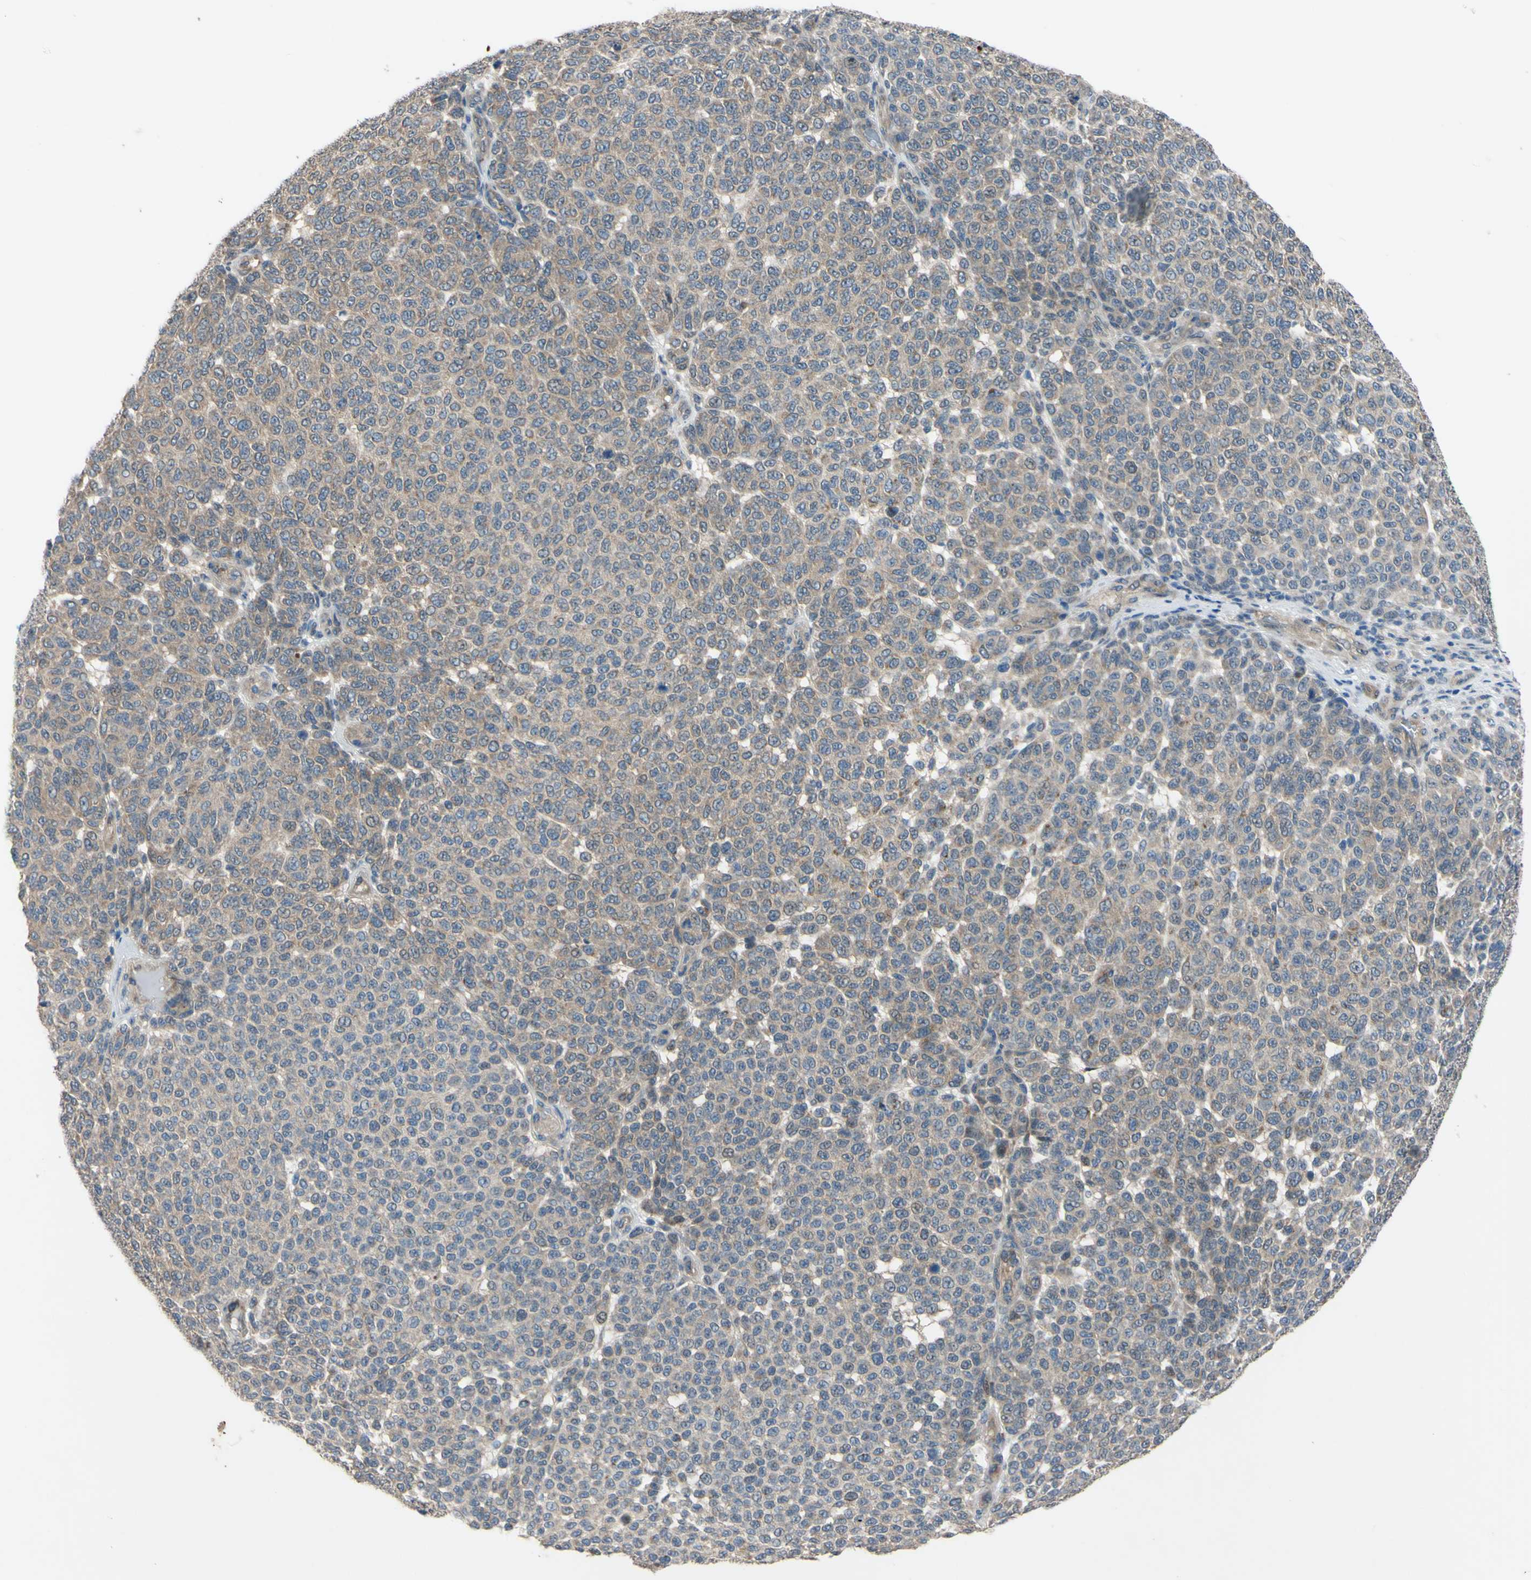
{"staining": {"intensity": "moderate", "quantity": ">75%", "location": "cytoplasmic/membranous"}, "tissue": "melanoma", "cell_type": "Tumor cells", "image_type": "cancer", "snomed": [{"axis": "morphology", "description": "Malignant melanoma, NOS"}, {"axis": "topography", "description": "Skin"}], "caption": "Moderate cytoplasmic/membranous staining is identified in about >75% of tumor cells in malignant melanoma.", "gene": "HILPDA", "patient": {"sex": "male", "age": 59}}